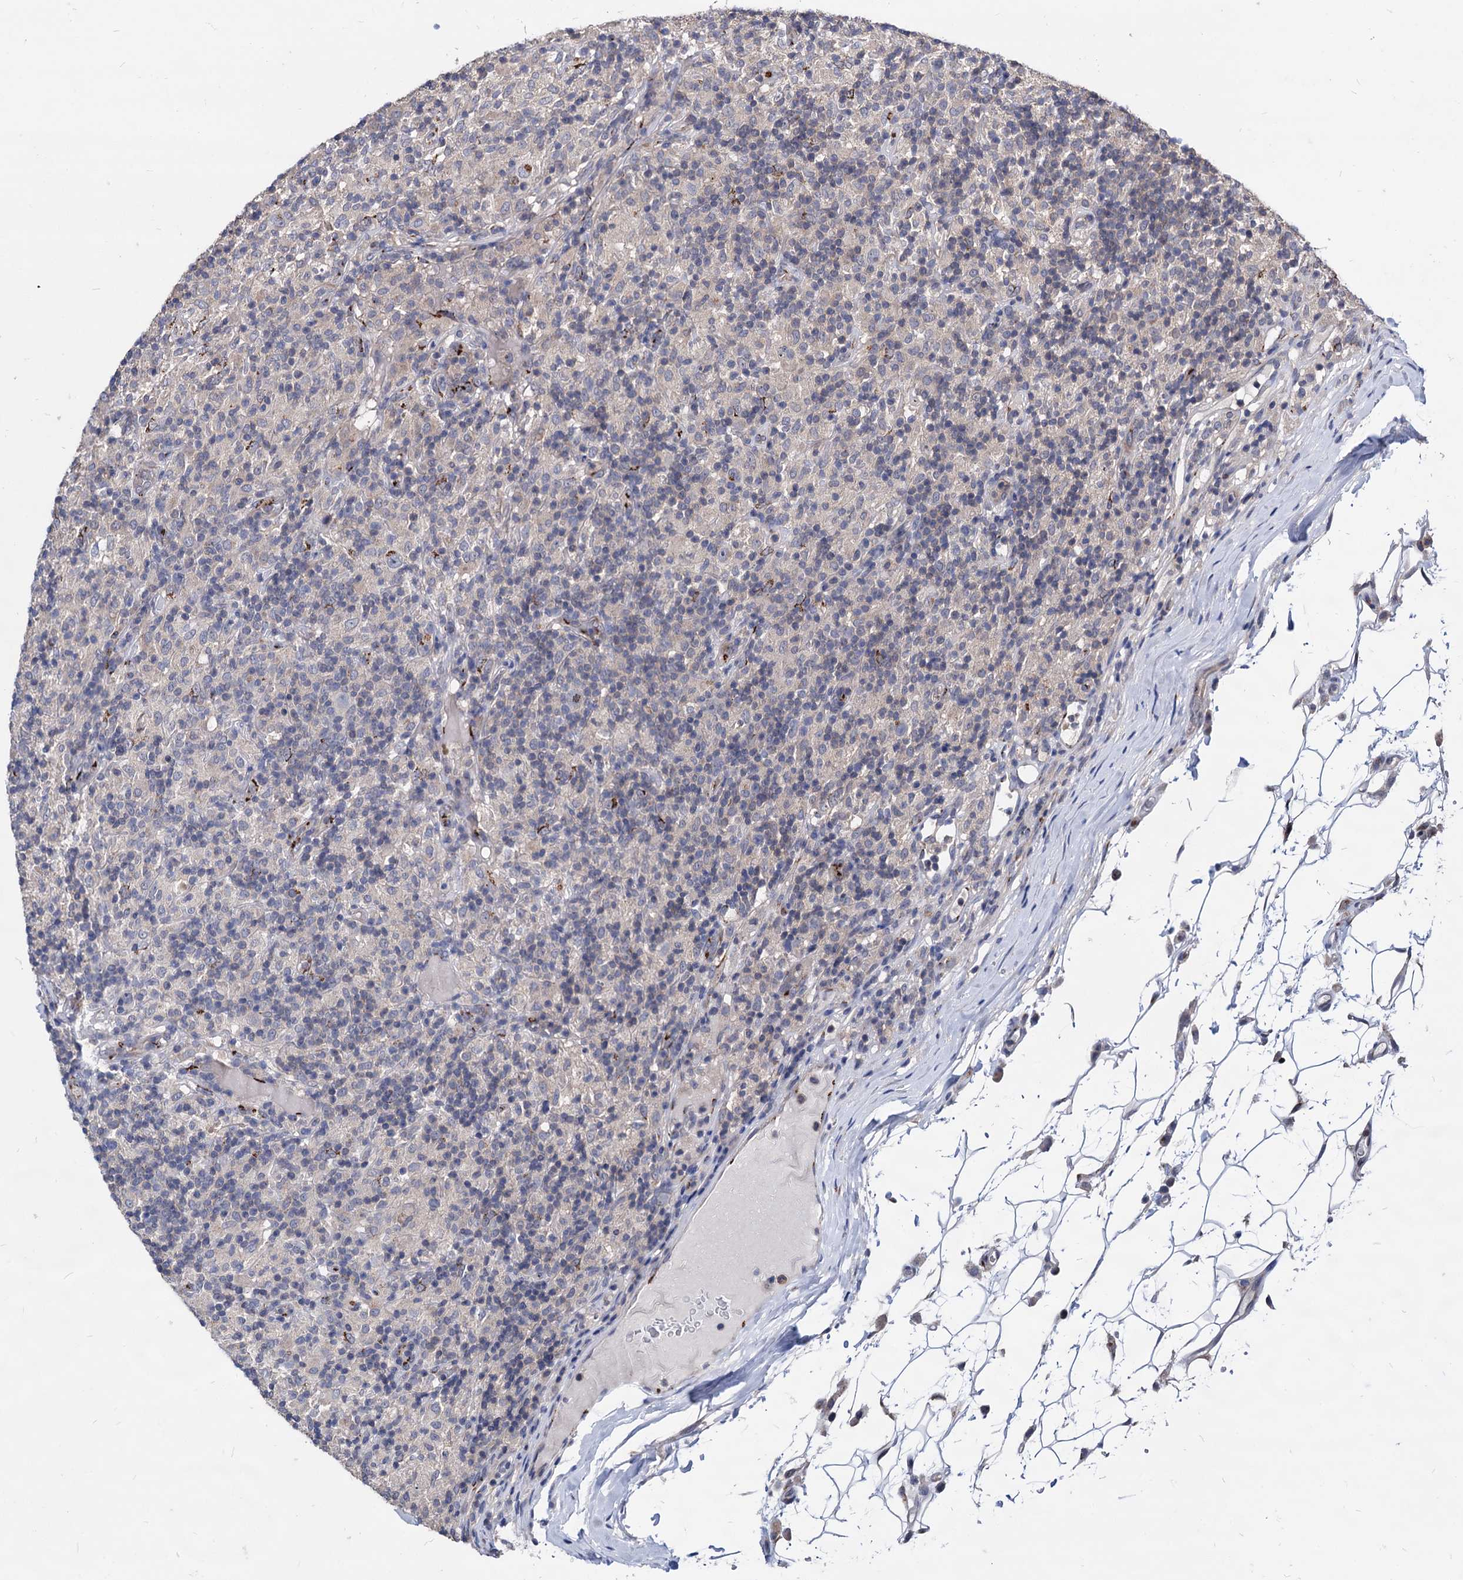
{"staining": {"intensity": "moderate", "quantity": ">75%", "location": "cytoplasmic/membranous"}, "tissue": "lymphoma", "cell_type": "Tumor cells", "image_type": "cancer", "snomed": [{"axis": "morphology", "description": "Hodgkin's disease, NOS"}, {"axis": "topography", "description": "Lymph node"}], "caption": "The histopathology image demonstrates immunohistochemical staining of Hodgkin's disease. There is moderate cytoplasmic/membranous expression is appreciated in about >75% of tumor cells.", "gene": "ESD", "patient": {"sex": "male", "age": 70}}